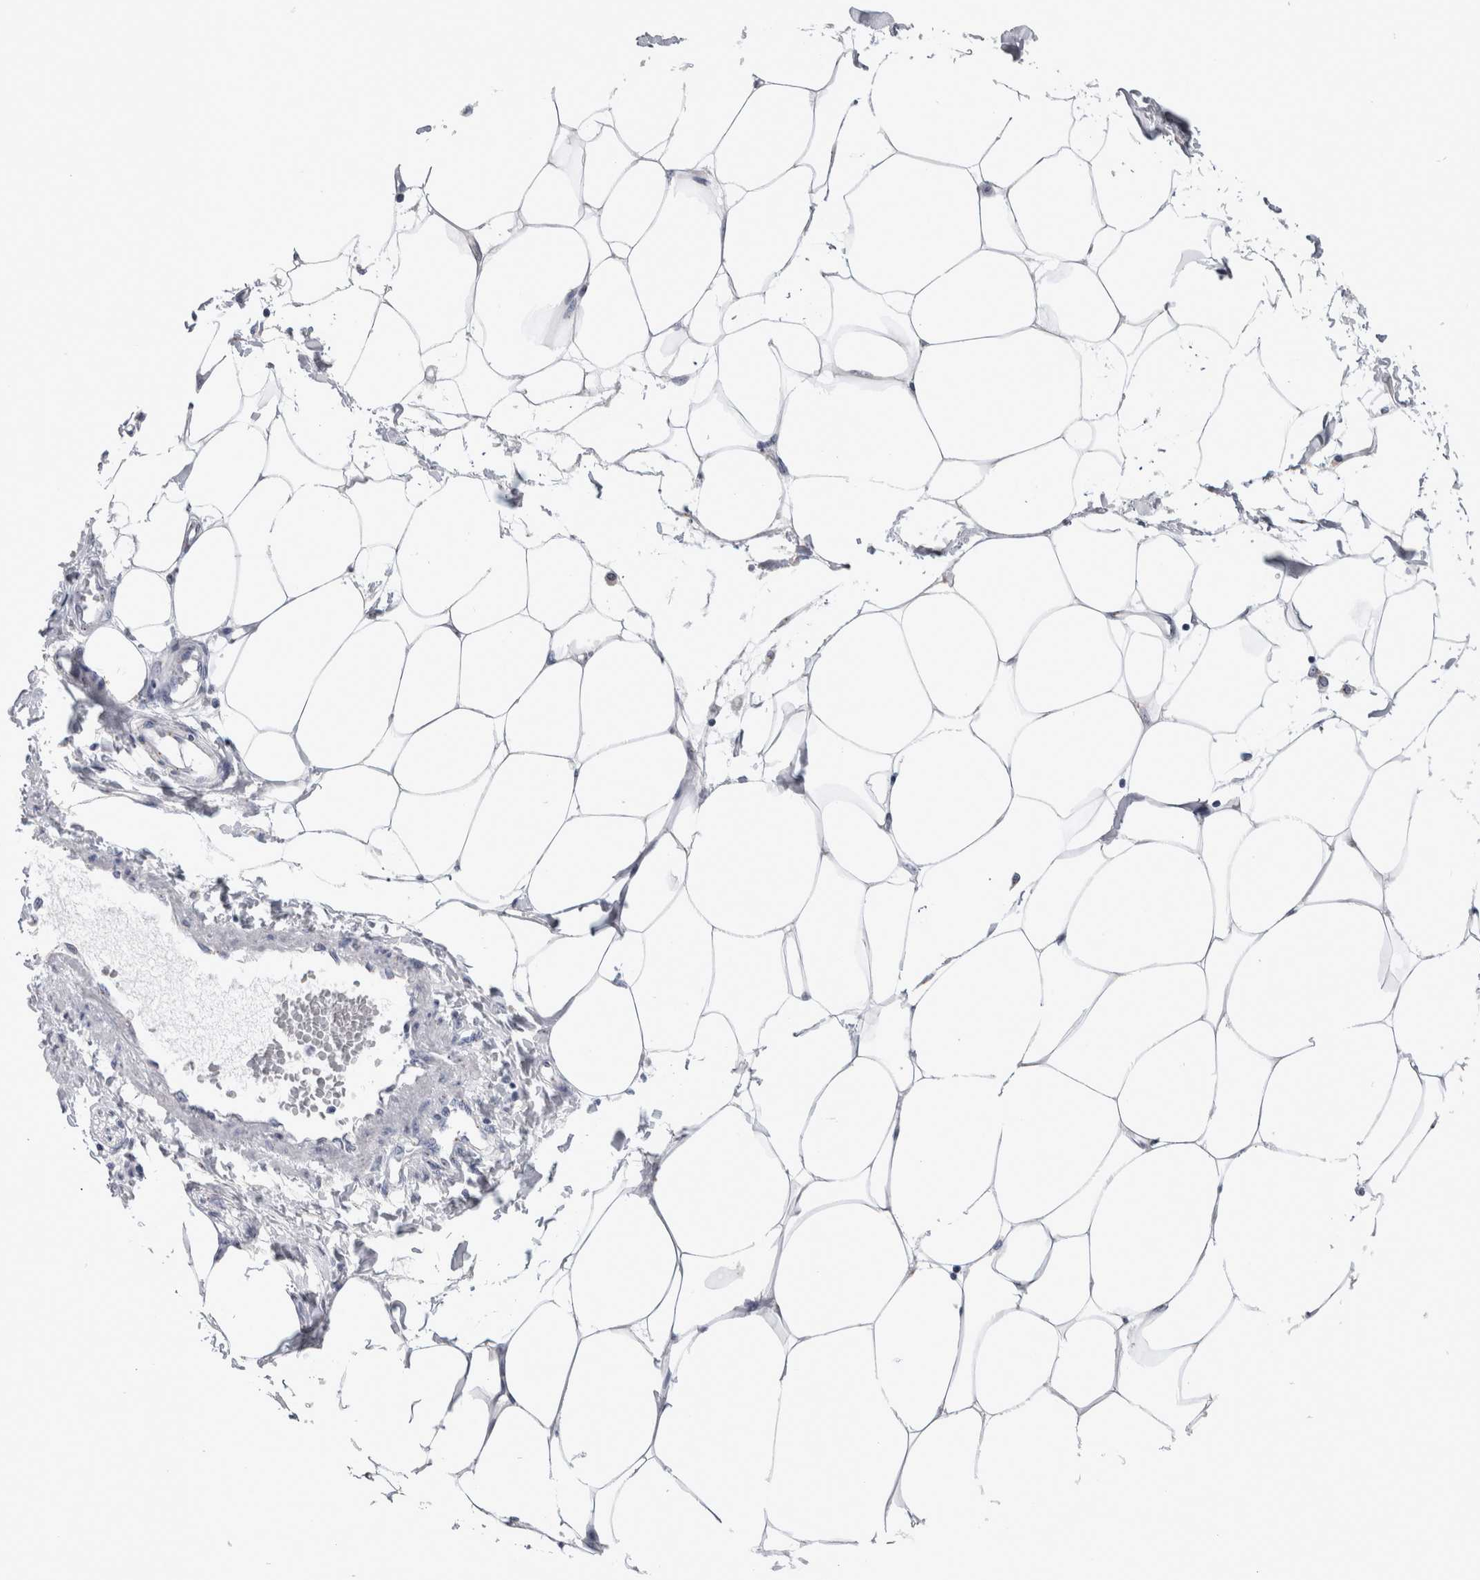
{"staining": {"intensity": "negative", "quantity": "none", "location": "none"}, "tissue": "adipose tissue", "cell_type": "Adipocytes", "image_type": "normal", "snomed": [{"axis": "morphology", "description": "Normal tissue, NOS"}, {"axis": "morphology", "description": "Adenocarcinoma, NOS"}, {"axis": "topography", "description": "Colon"}, {"axis": "topography", "description": "Peripheral nerve tissue"}], "caption": "DAB (3,3'-diaminobenzidine) immunohistochemical staining of normal adipose tissue reveals no significant staining in adipocytes.", "gene": "AKAP9", "patient": {"sex": "male", "age": 14}}